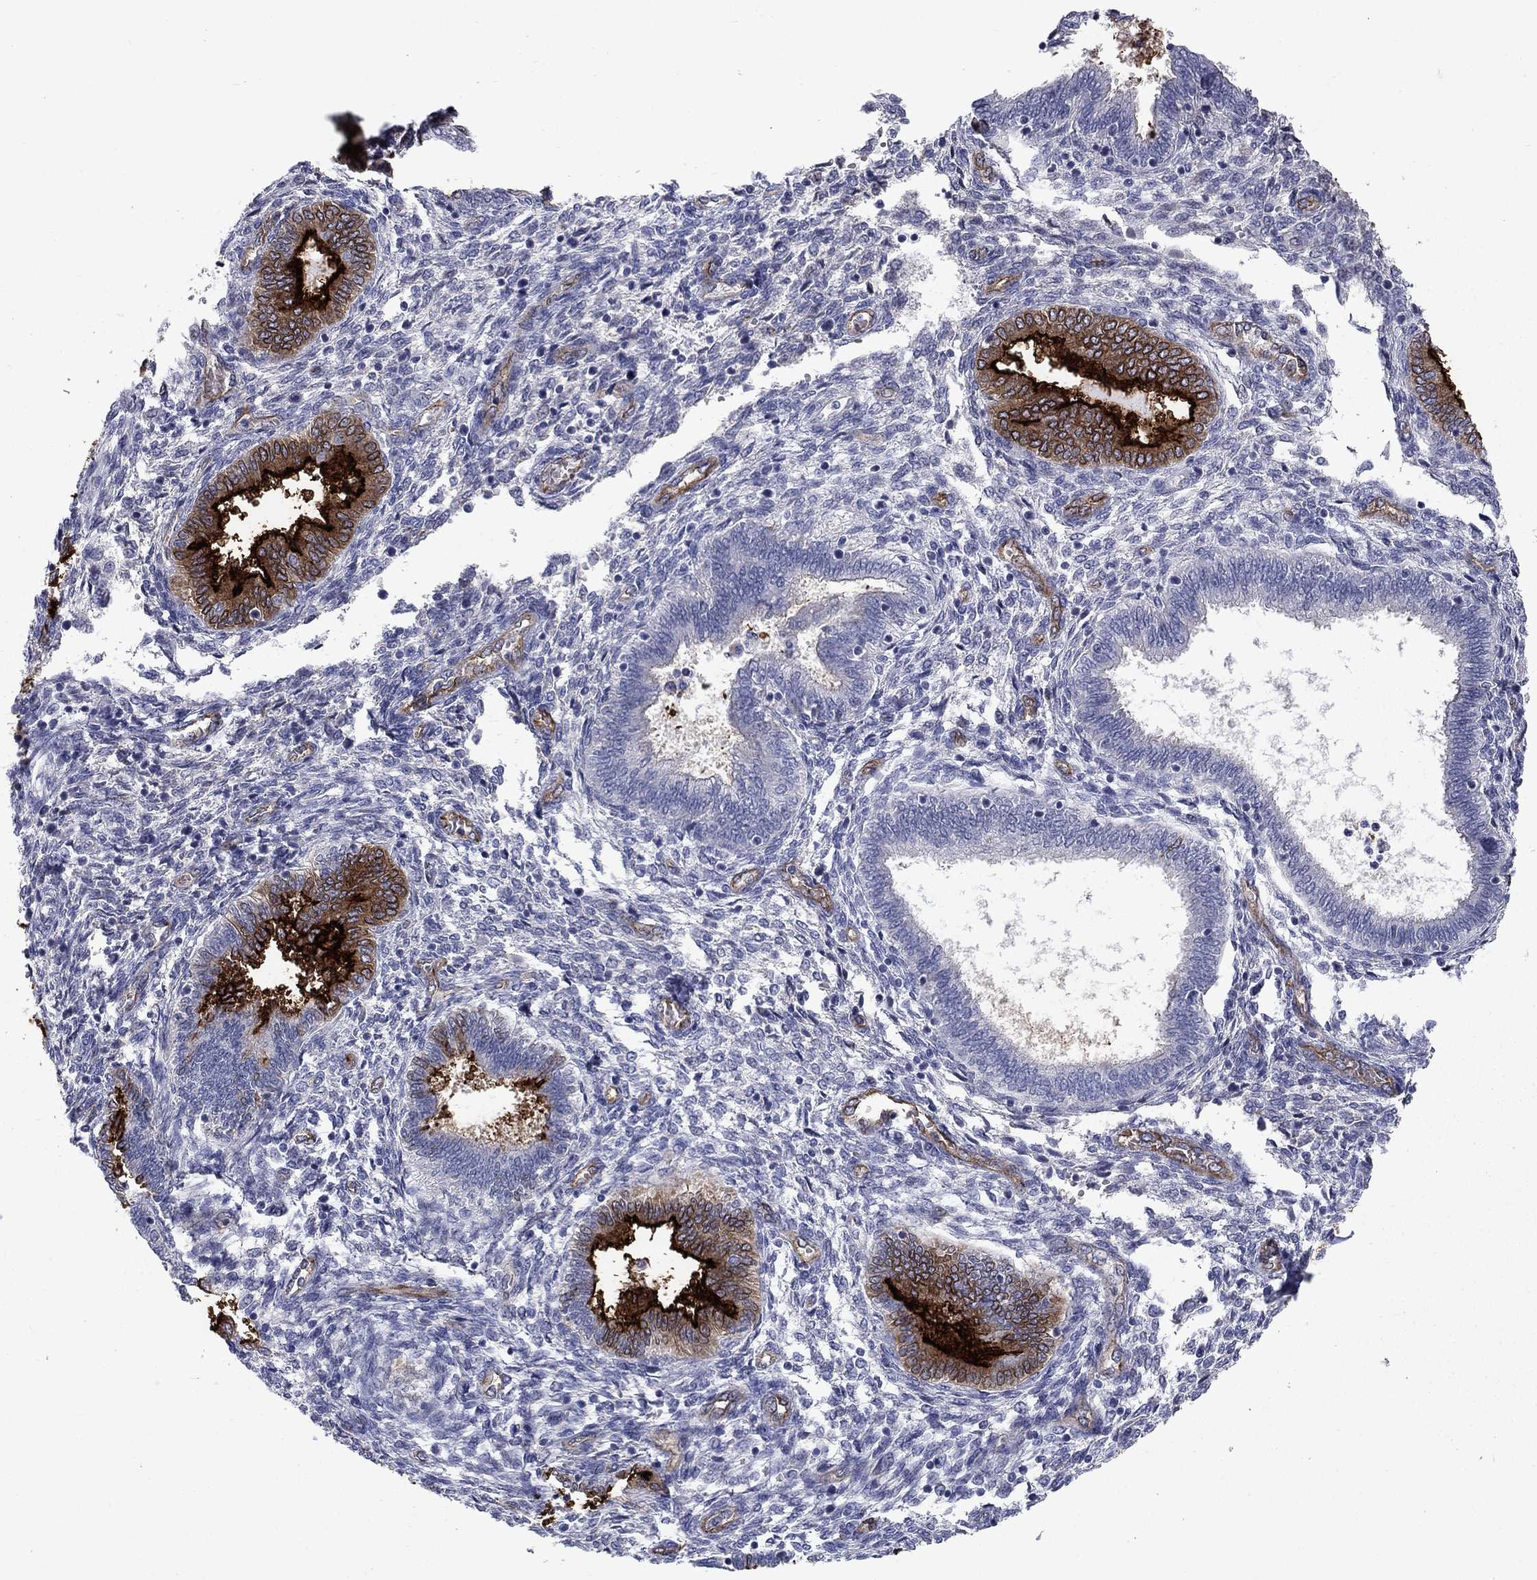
{"staining": {"intensity": "negative", "quantity": "none", "location": "none"}, "tissue": "endometrium", "cell_type": "Cells in endometrial stroma", "image_type": "normal", "snomed": [{"axis": "morphology", "description": "Normal tissue, NOS"}, {"axis": "topography", "description": "Endometrium"}], "caption": "Protein analysis of benign endometrium shows no significant expression in cells in endometrial stroma. The staining is performed using DAB (3,3'-diaminobenzidine) brown chromogen with nuclei counter-stained in using hematoxylin.", "gene": "SLC1A1", "patient": {"sex": "female", "age": 42}}